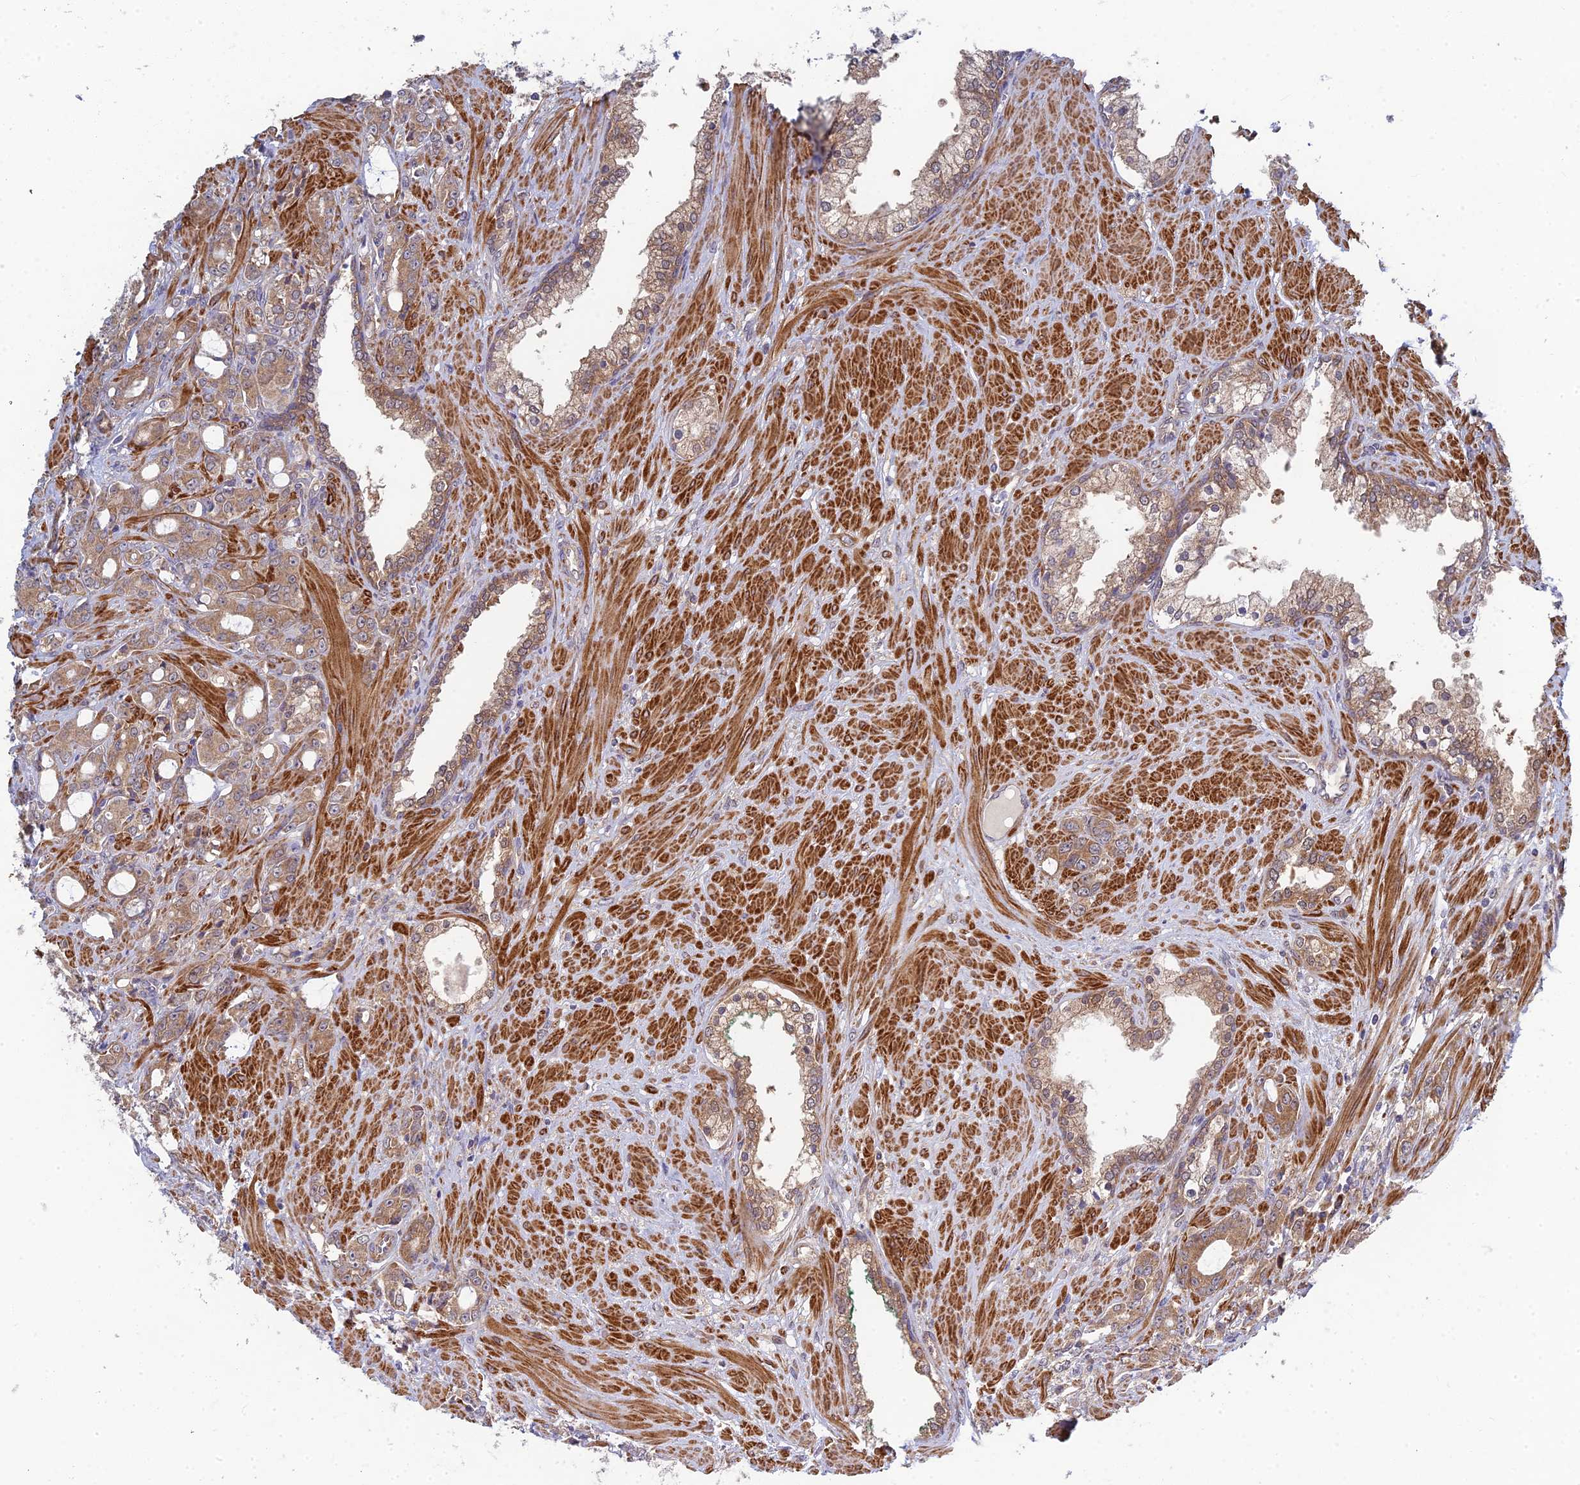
{"staining": {"intensity": "weak", "quantity": ">75%", "location": "cytoplasmic/membranous"}, "tissue": "prostate cancer", "cell_type": "Tumor cells", "image_type": "cancer", "snomed": [{"axis": "morphology", "description": "Adenocarcinoma, High grade"}, {"axis": "topography", "description": "Prostate"}], "caption": "Prostate cancer (adenocarcinoma (high-grade)) tissue displays weak cytoplasmic/membranous positivity in about >75% of tumor cells, visualized by immunohistochemistry.", "gene": "INCA1", "patient": {"sex": "male", "age": 72}}